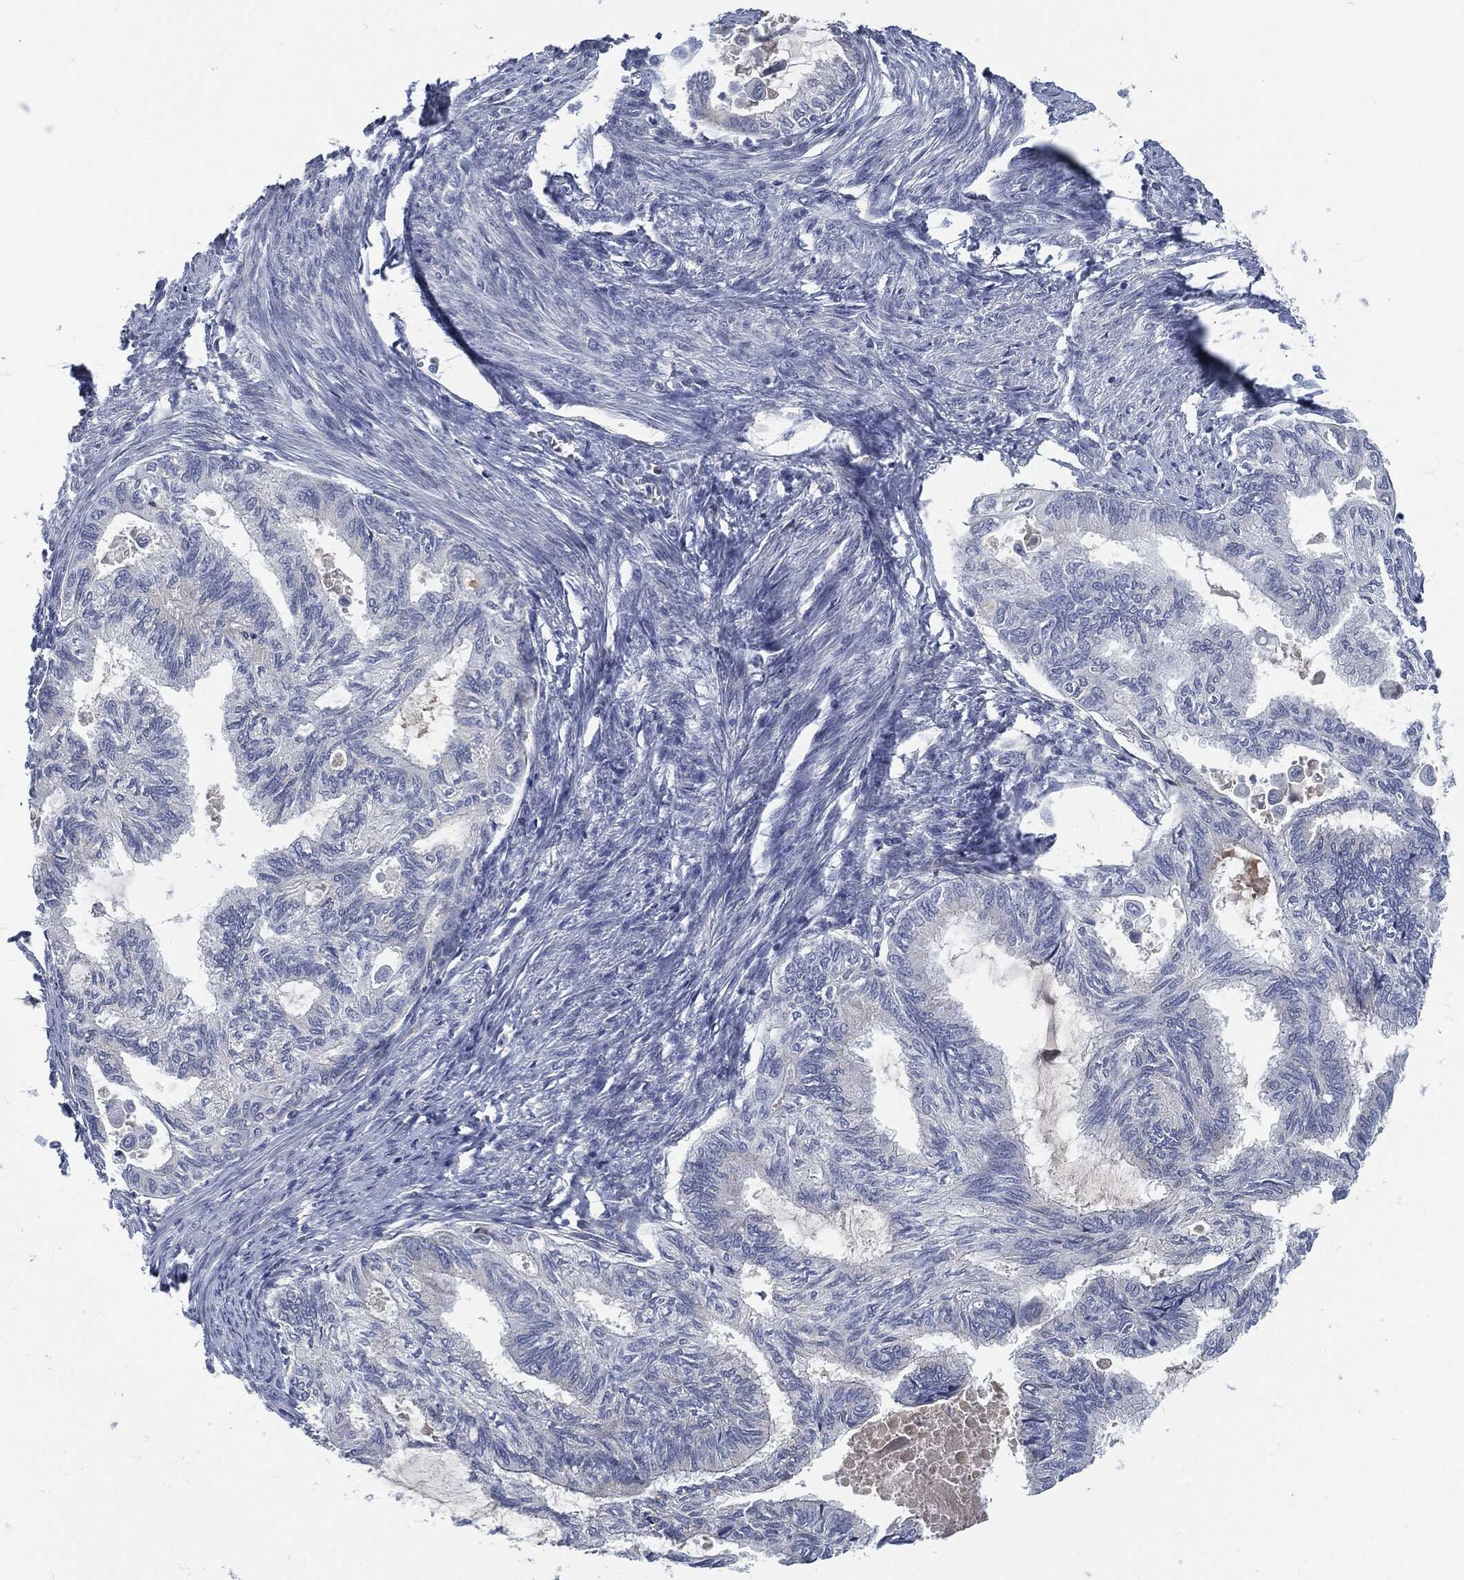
{"staining": {"intensity": "negative", "quantity": "none", "location": "none"}, "tissue": "endometrial cancer", "cell_type": "Tumor cells", "image_type": "cancer", "snomed": [{"axis": "morphology", "description": "Adenocarcinoma, NOS"}, {"axis": "topography", "description": "Endometrium"}], "caption": "This is a histopathology image of IHC staining of endometrial cancer, which shows no positivity in tumor cells.", "gene": "MST1", "patient": {"sex": "female", "age": 86}}